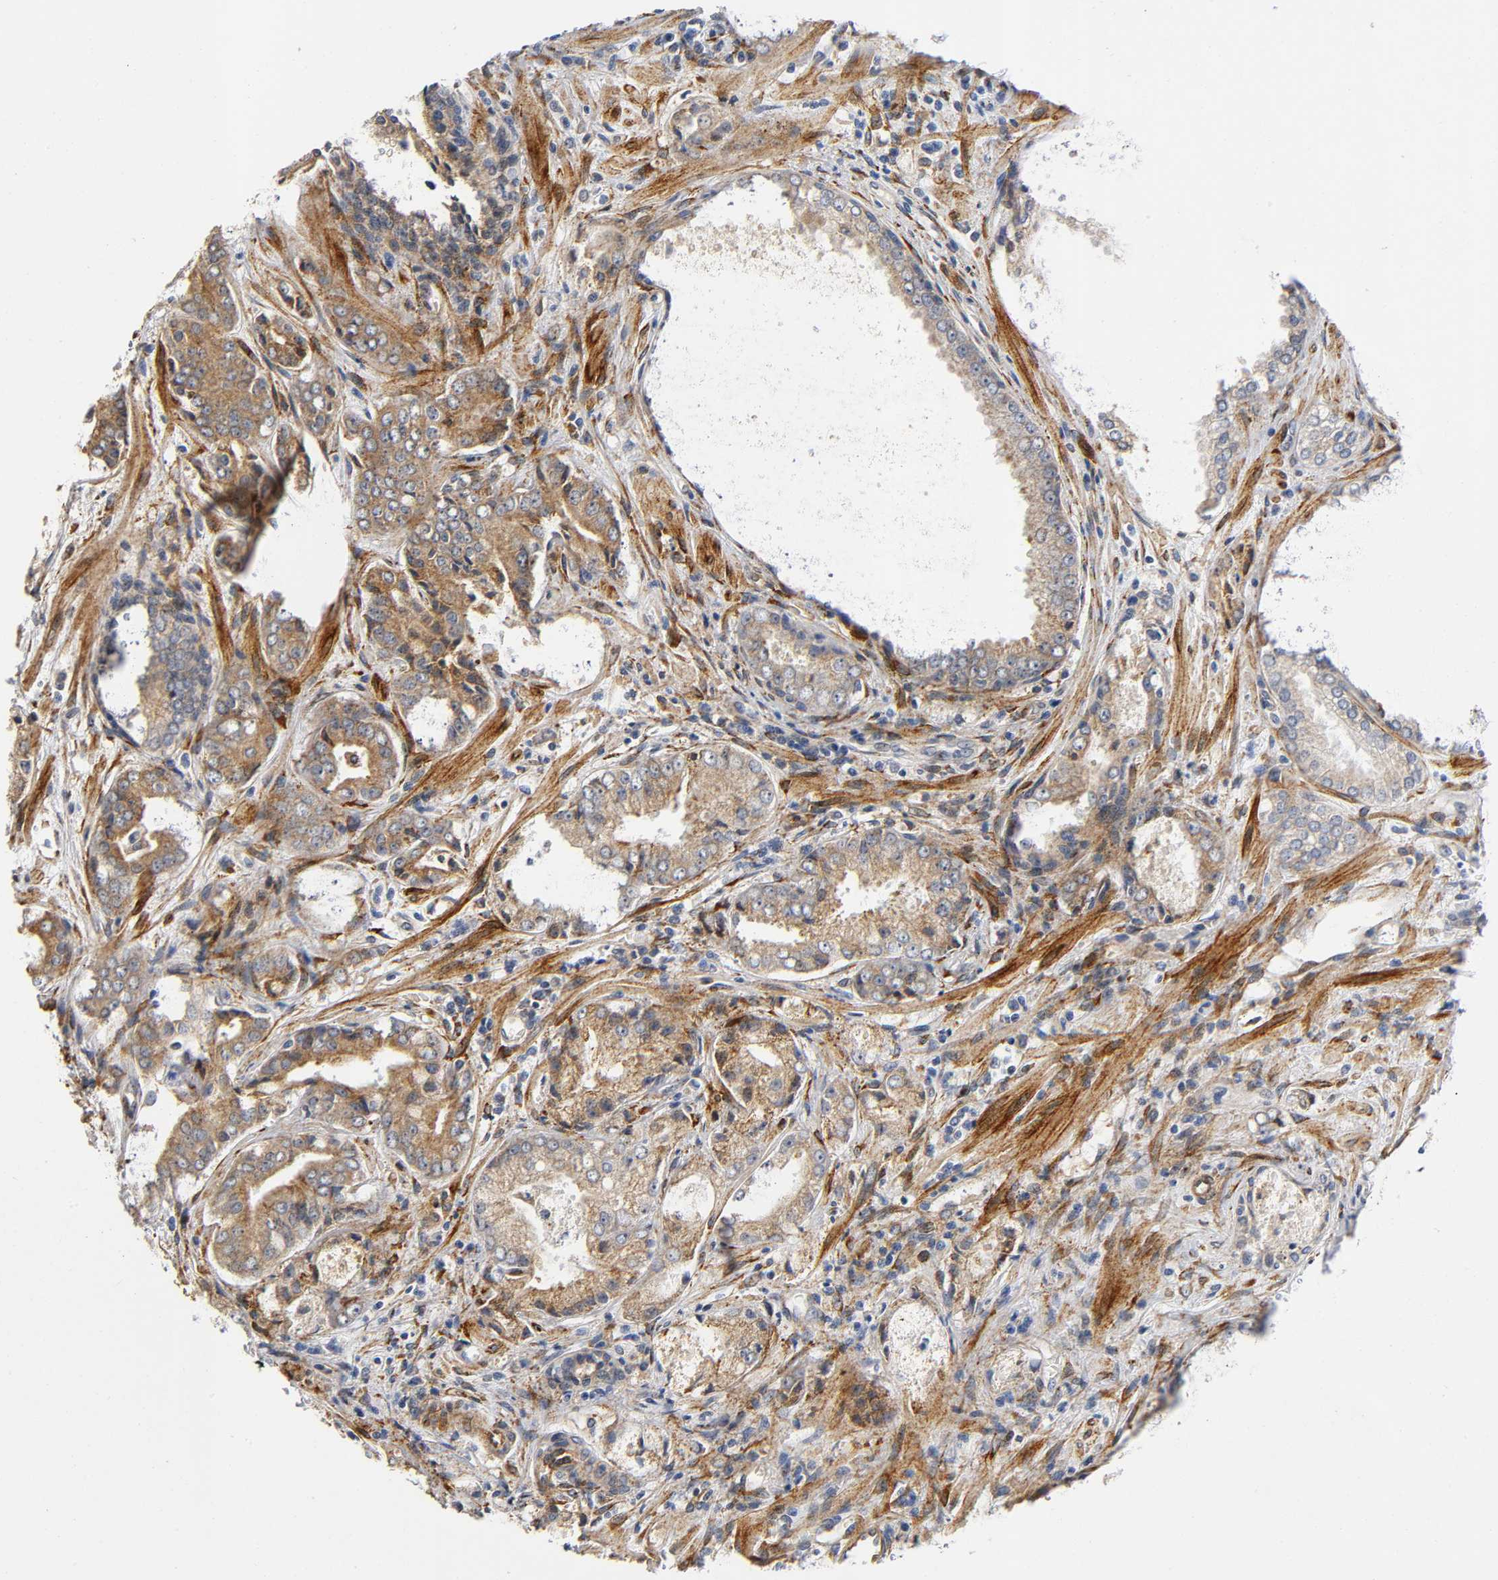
{"staining": {"intensity": "moderate", "quantity": ">75%", "location": "cytoplasmic/membranous"}, "tissue": "prostate cancer", "cell_type": "Tumor cells", "image_type": "cancer", "snomed": [{"axis": "morphology", "description": "Adenocarcinoma, Low grade"}, {"axis": "topography", "description": "Prostate"}], "caption": "Protein staining displays moderate cytoplasmic/membranous staining in about >75% of tumor cells in low-grade adenocarcinoma (prostate).", "gene": "SOS2", "patient": {"sex": "male", "age": 60}}